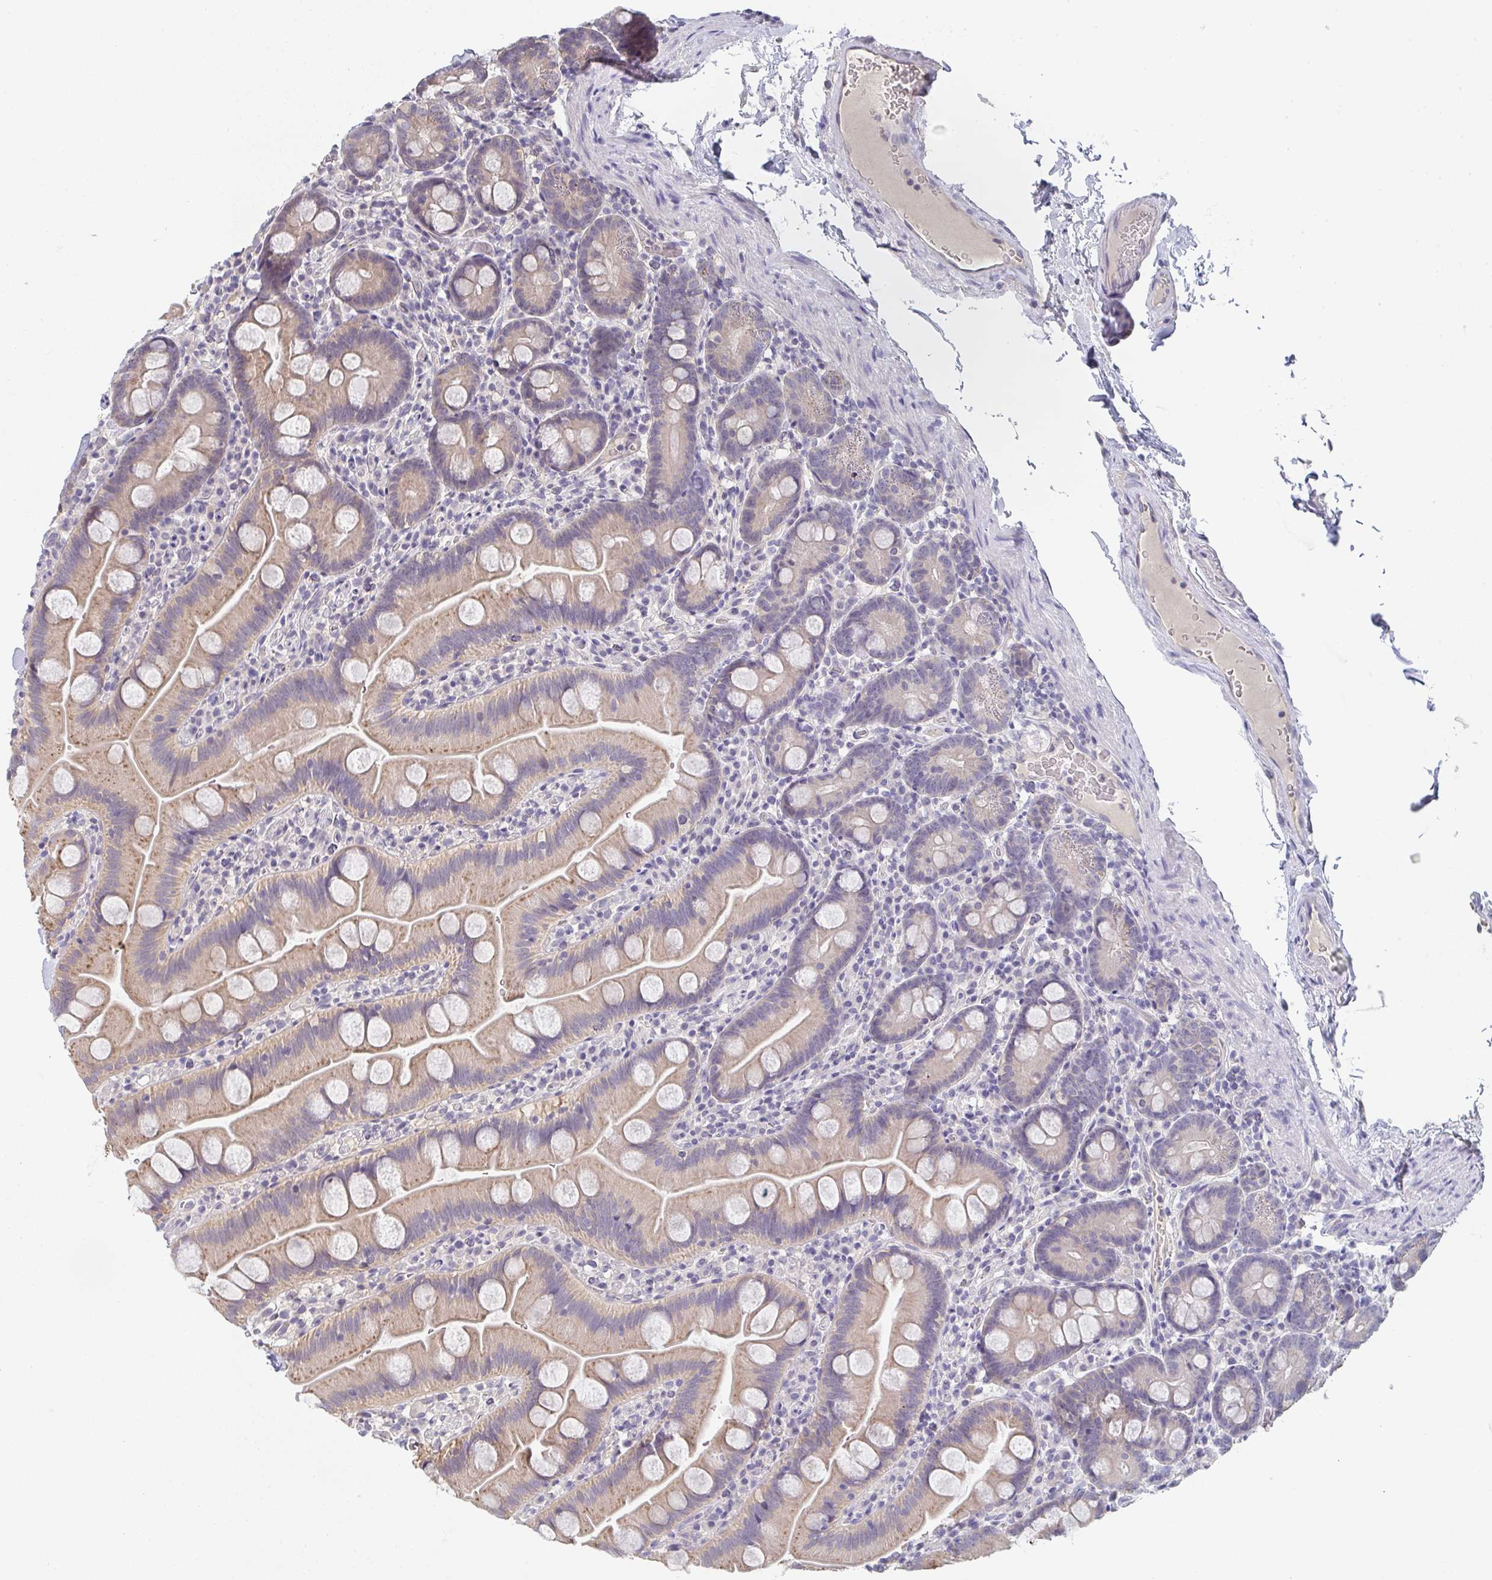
{"staining": {"intensity": "moderate", "quantity": "25%-75%", "location": "cytoplasmic/membranous"}, "tissue": "small intestine", "cell_type": "Glandular cells", "image_type": "normal", "snomed": [{"axis": "morphology", "description": "Normal tissue, NOS"}, {"axis": "topography", "description": "Small intestine"}], "caption": "A high-resolution histopathology image shows immunohistochemistry (IHC) staining of benign small intestine, which reveals moderate cytoplasmic/membranous expression in about 25%-75% of glandular cells. (IHC, brightfield microscopy, high magnification).", "gene": "CHMP5", "patient": {"sex": "female", "age": 68}}